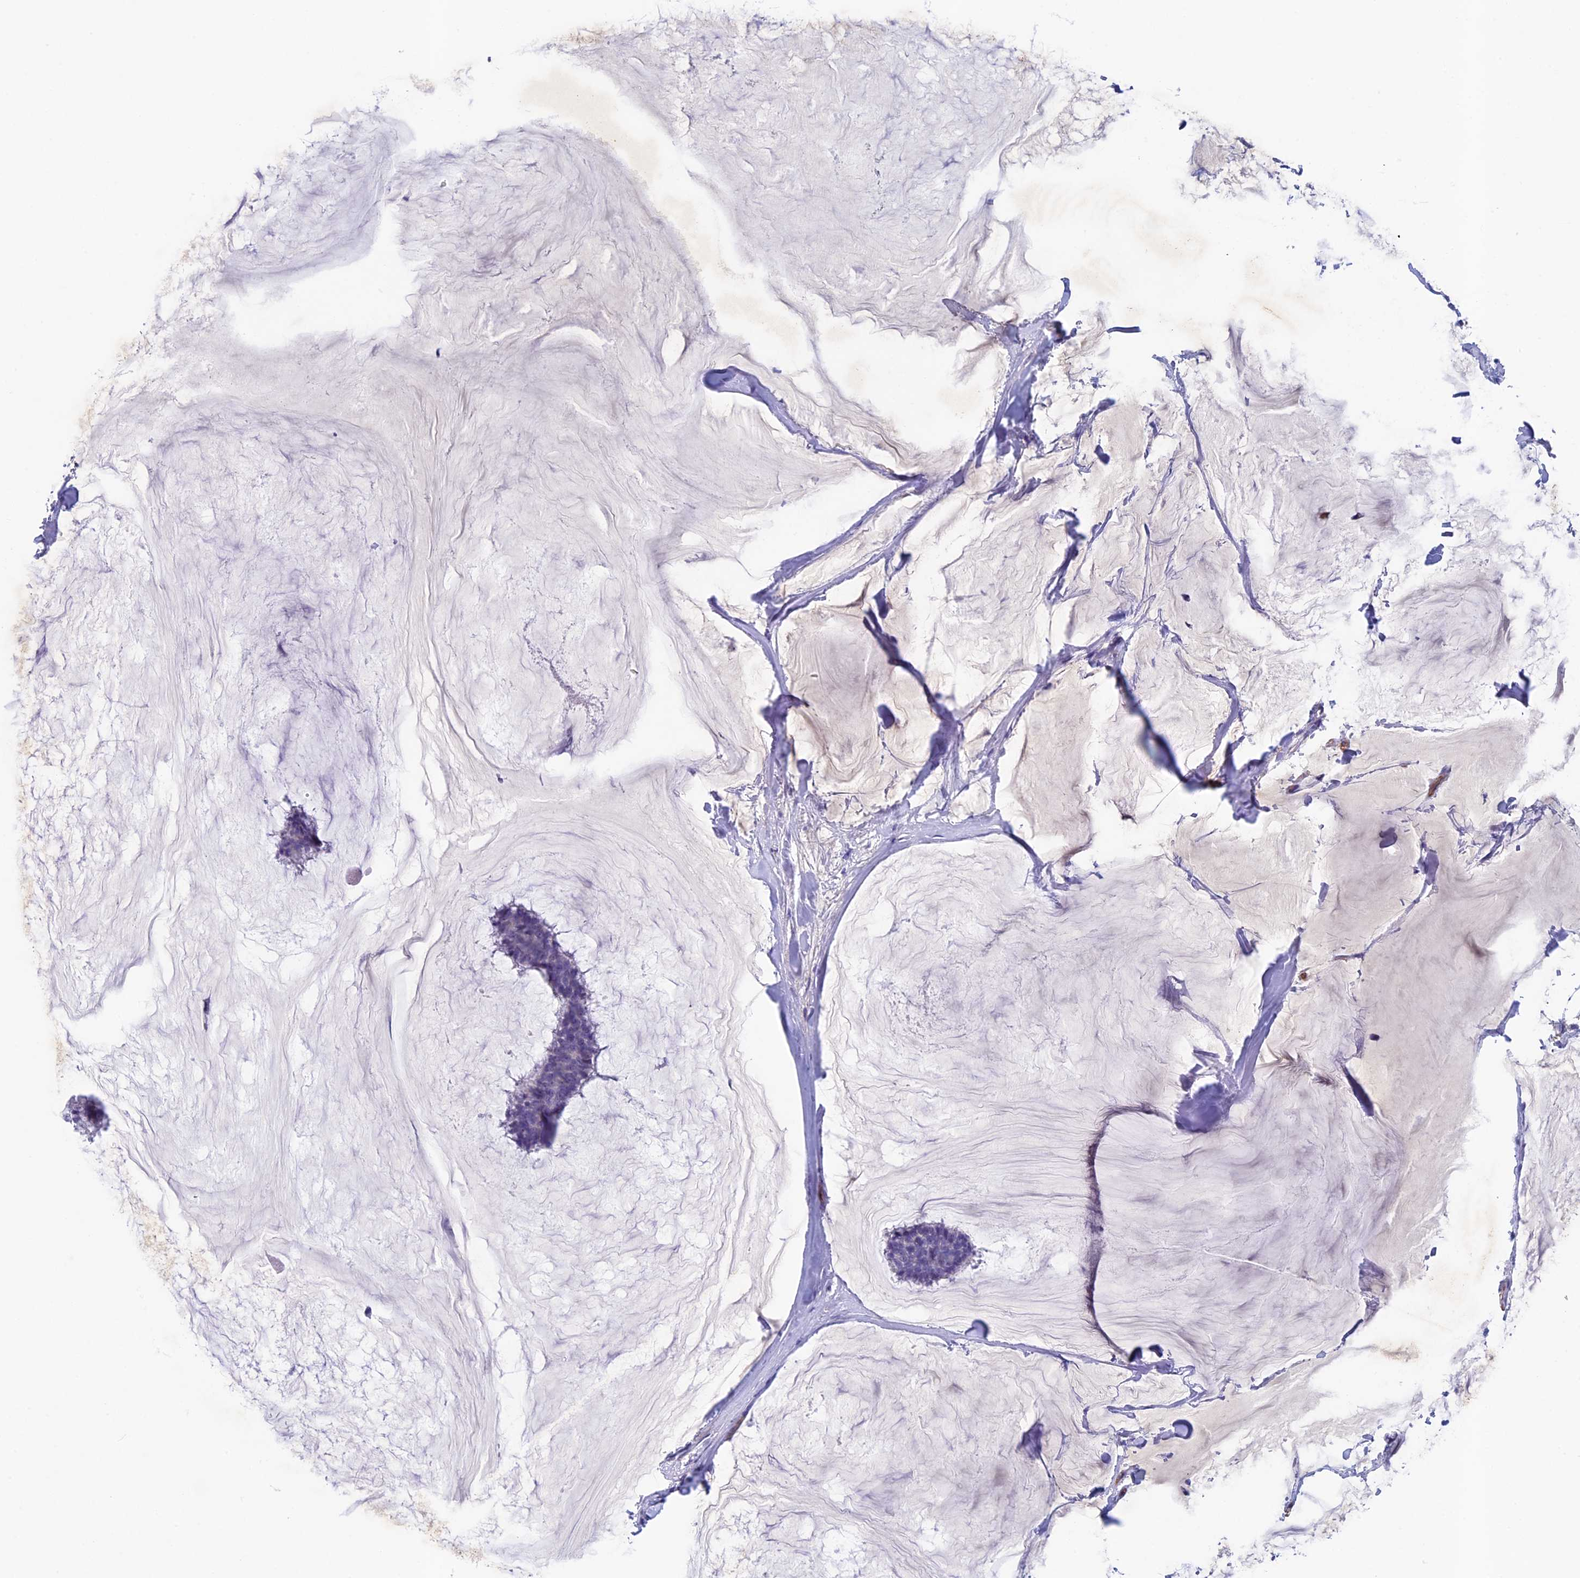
{"staining": {"intensity": "negative", "quantity": "none", "location": "none"}, "tissue": "breast cancer", "cell_type": "Tumor cells", "image_type": "cancer", "snomed": [{"axis": "morphology", "description": "Duct carcinoma"}, {"axis": "topography", "description": "Breast"}], "caption": "Immunohistochemical staining of intraductal carcinoma (breast) exhibits no significant staining in tumor cells. (Brightfield microscopy of DAB immunohistochemistry (IHC) at high magnification).", "gene": "INSYN1", "patient": {"sex": "female", "age": 93}}